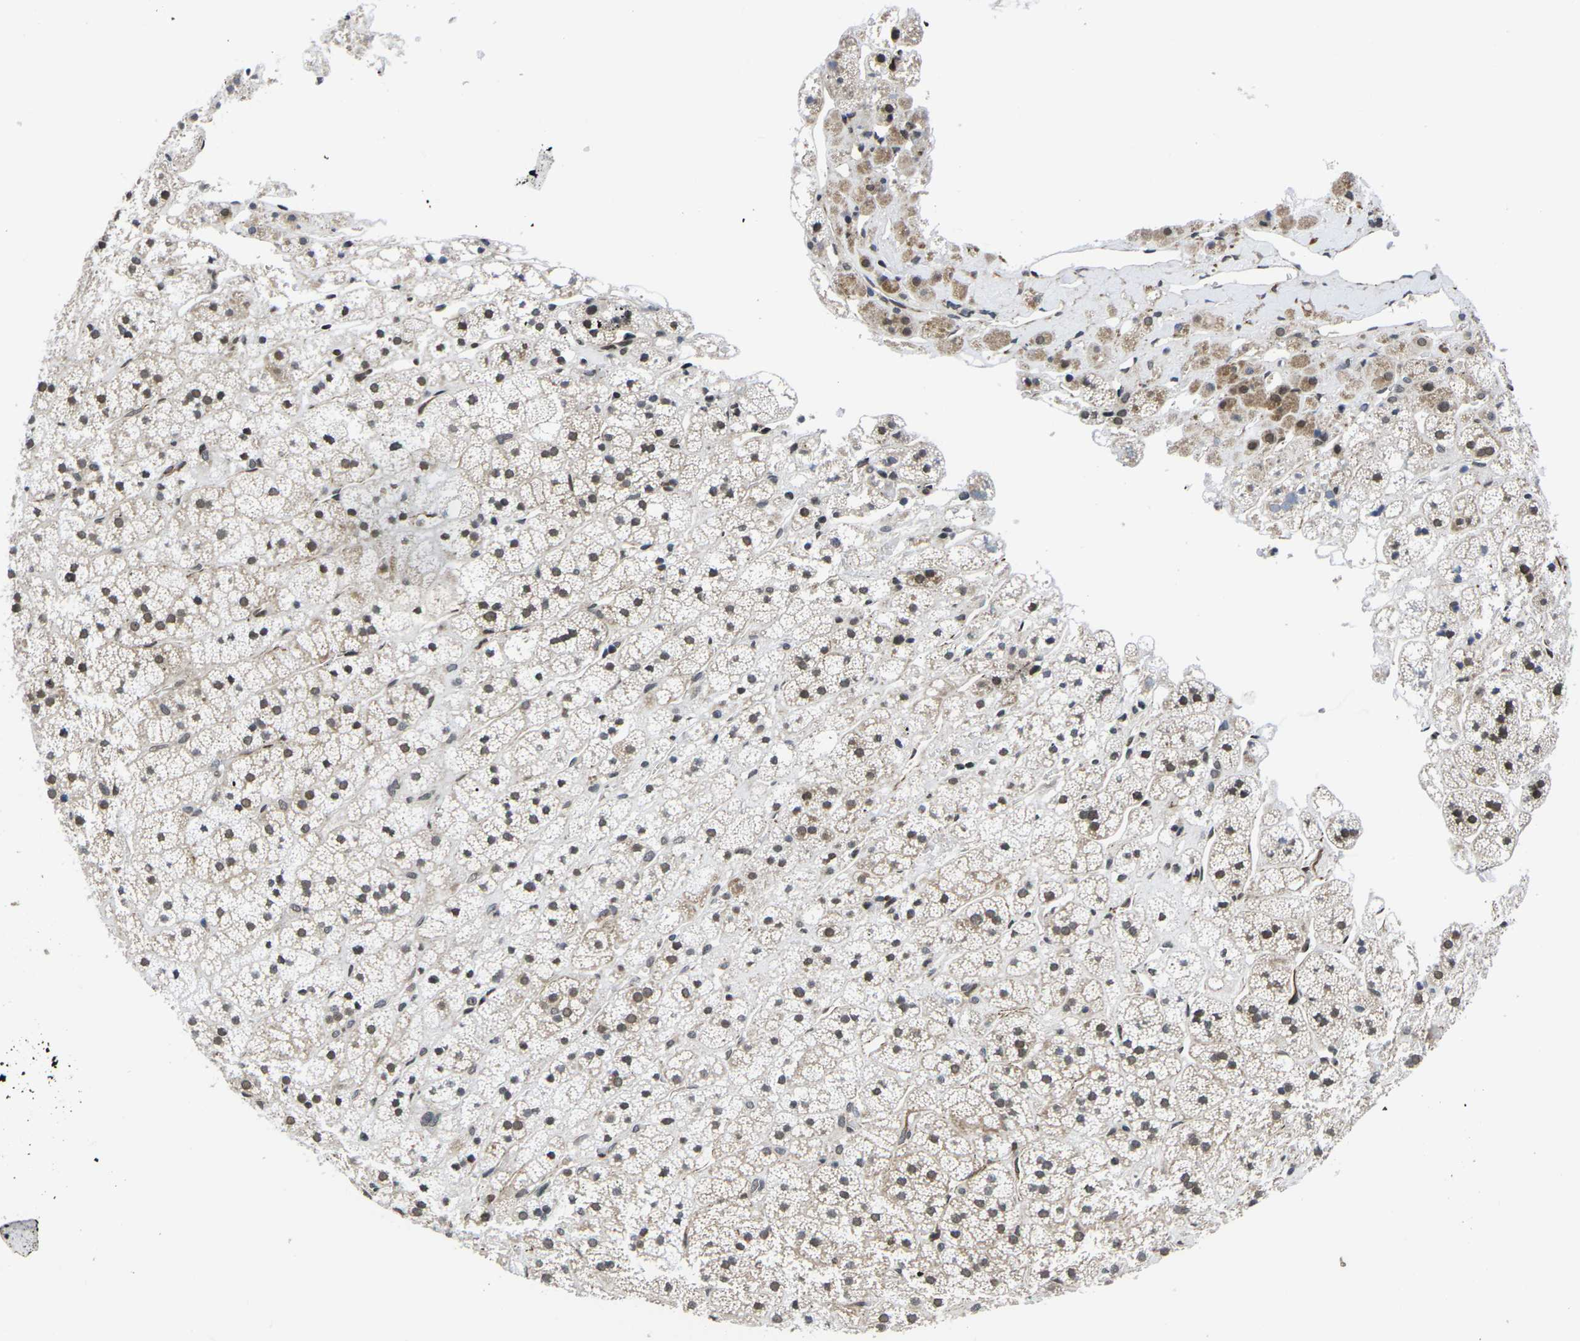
{"staining": {"intensity": "moderate", "quantity": "25%-75%", "location": "cytoplasmic/membranous,nuclear"}, "tissue": "adrenal gland", "cell_type": "Glandular cells", "image_type": "normal", "snomed": [{"axis": "morphology", "description": "Normal tissue, NOS"}, {"axis": "topography", "description": "Adrenal gland"}], "caption": "Approximately 25%-75% of glandular cells in normal human adrenal gland demonstrate moderate cytoplasmic/membranous,nuclear protein positivity as visualized by brown immunohistochemical staining.", "gene": "CCNE1", "patient": {"sex": "male", "age": 56}}